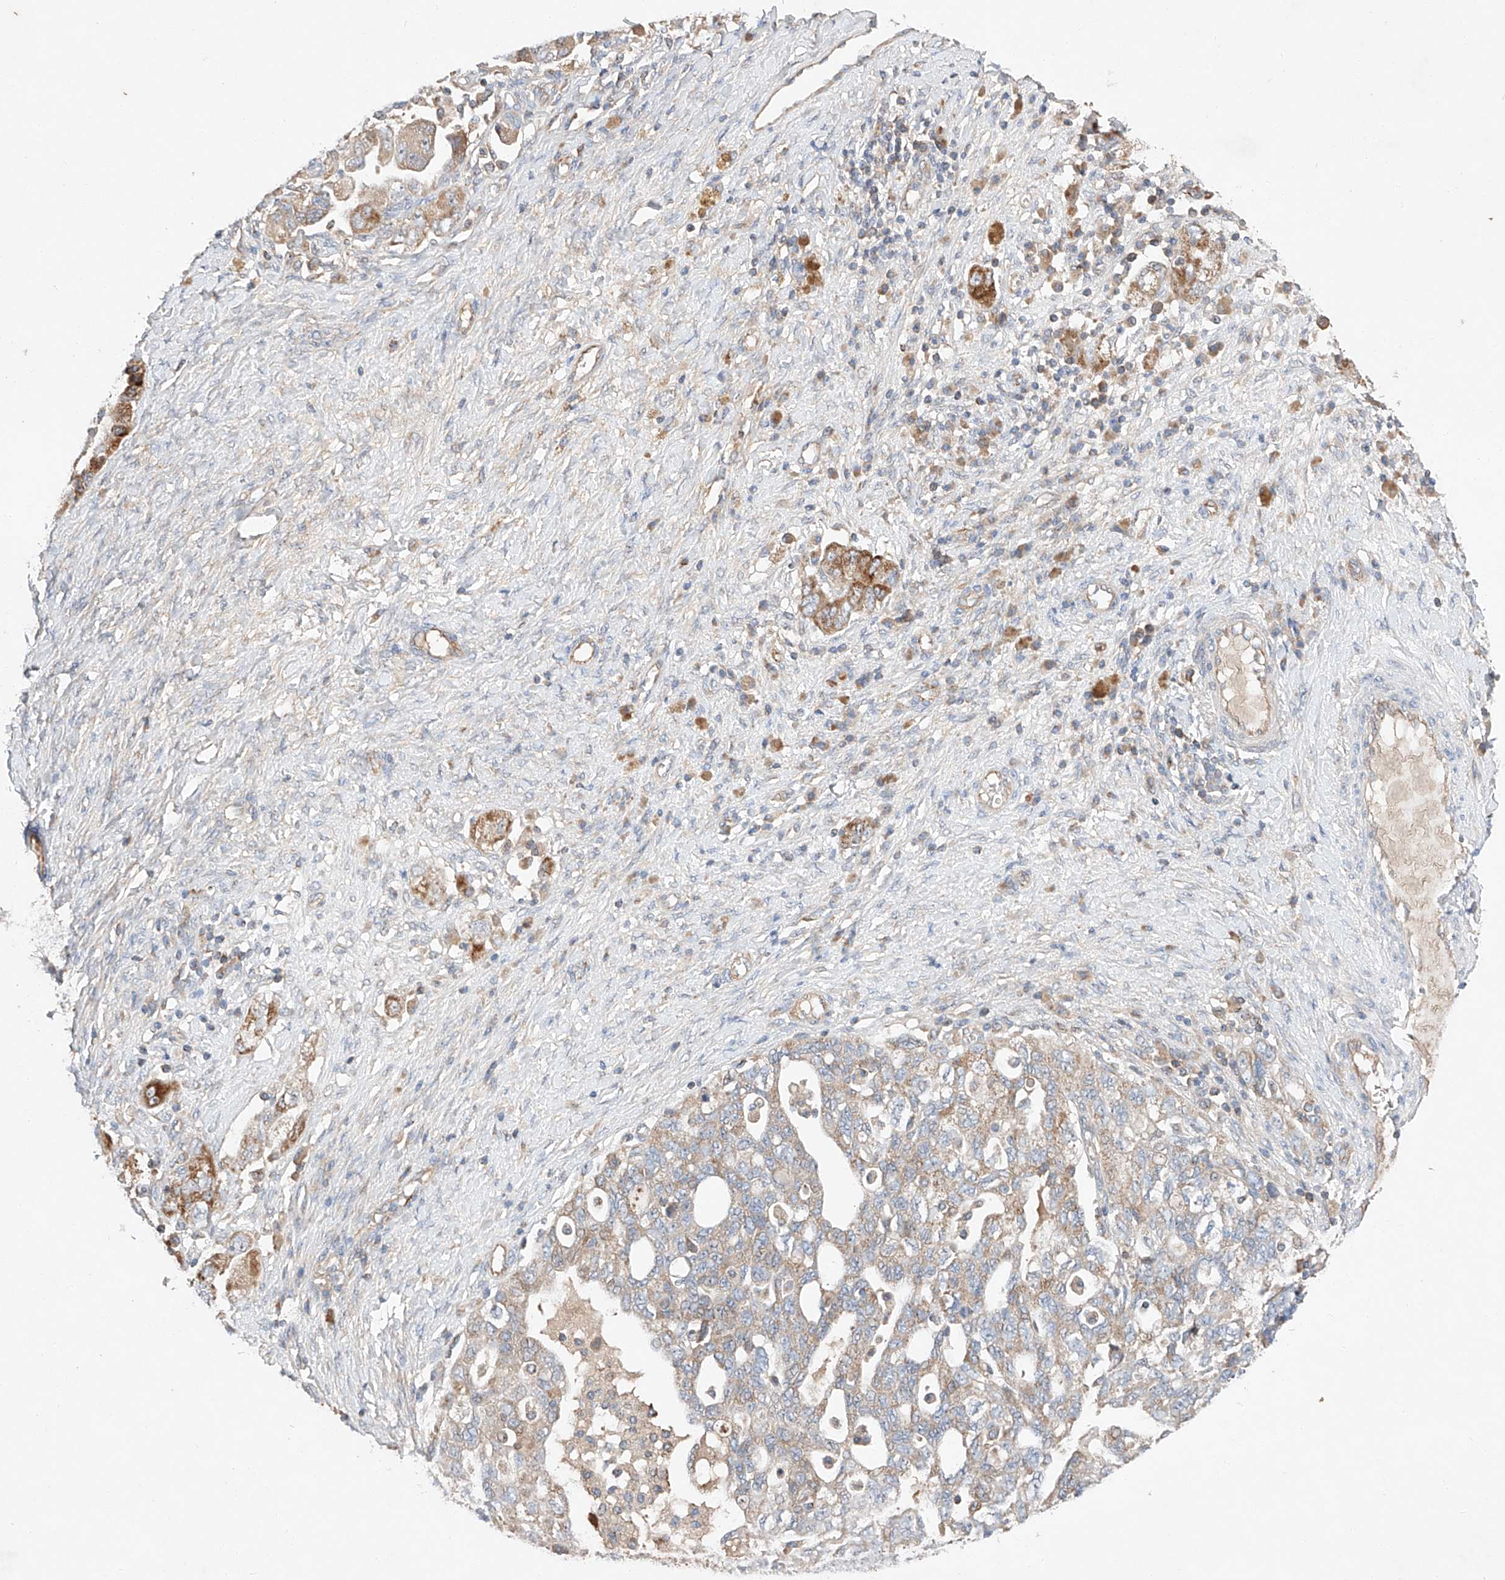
{"staining": {"intensity": "moderate", "quantity": ">75%", "location": "cytoplasmic/membranous"}, "tissue": "ovarian cancer", "cell_type": "Tumor cells", "image_type": "cancer", "snomed": [{"axis": "morphology", "description": "Carcinoma, NOS"}, {"axis": "morphology", "description": "Cystadenocarcinoma, serous, NOS"}, {"axis": "topography", "description": "Ovary"}], "caption": "The histopathology image displays immunohistochemical staining of ovarian serous cystadenocarcinoma. There is moderate cytoplasmic/membranous staining is identified in about >75% of tumor cells.", "gene": "RUSC1", "patient": {"sex": "female", "age": 69}}